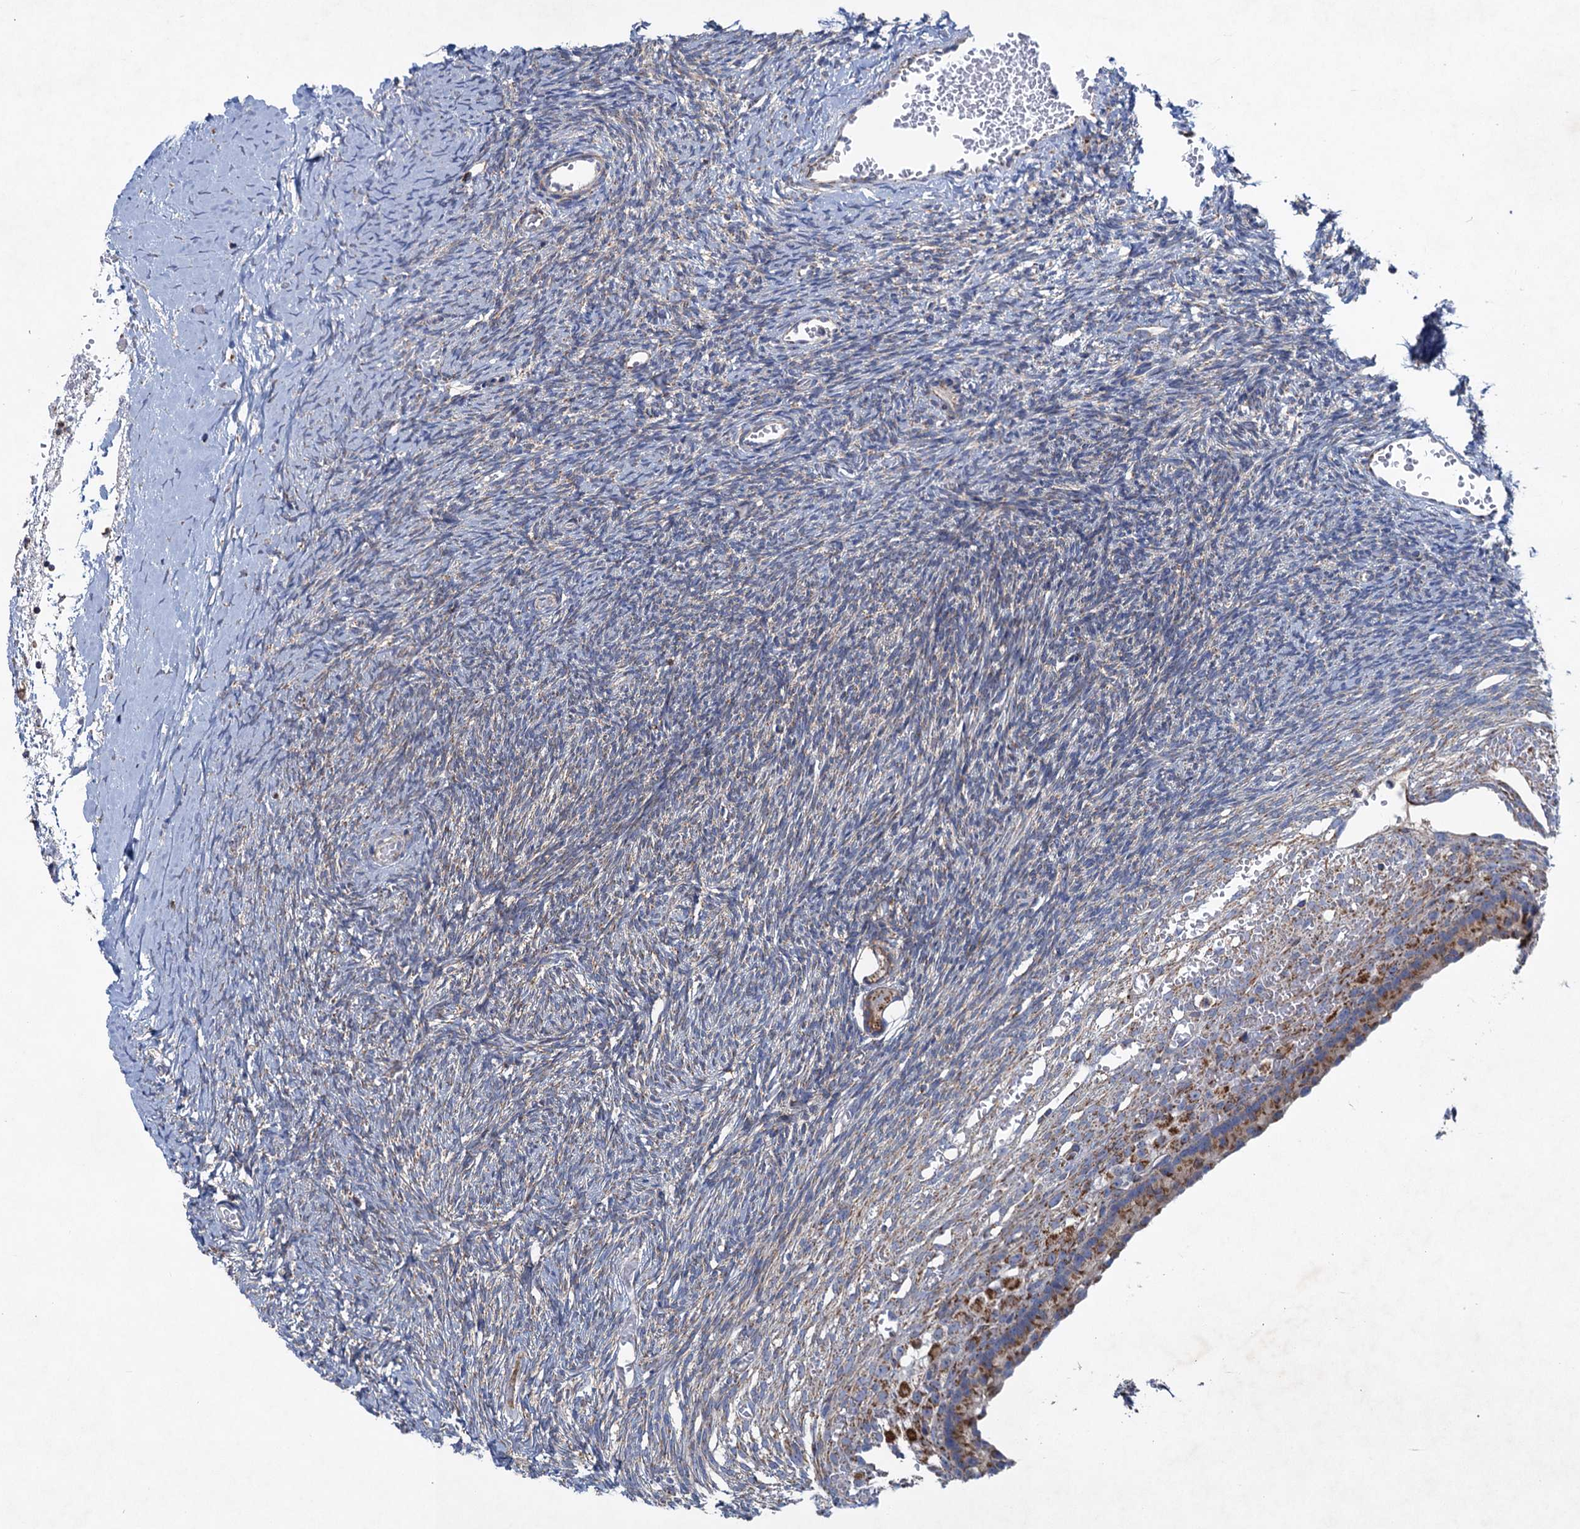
{"staining": {"intensity": "moderate", "quantity": ">75%", "location": "cytoplasmic/membranous"}, "tissue": "ovary", "cell_type": "Follicle cells", "image_type": "normal", "snomed": [{"axis": "morphology", "description": "Normal tissue, NOS"}, {"axis": "topography", "description": "Ovary"}], "caption": "An immunohistochemistry (IHC) photomicrograph of unremarkable tissue is shown. Protein staining in brown shows moderate cytoplasmic/membranous positivity in ovary within follicle cells. (Brightfield microscopy of DAB IHC at high magnification).", "gene": "GTPBP3", "patient": {"sex": "female", "age": 39}}